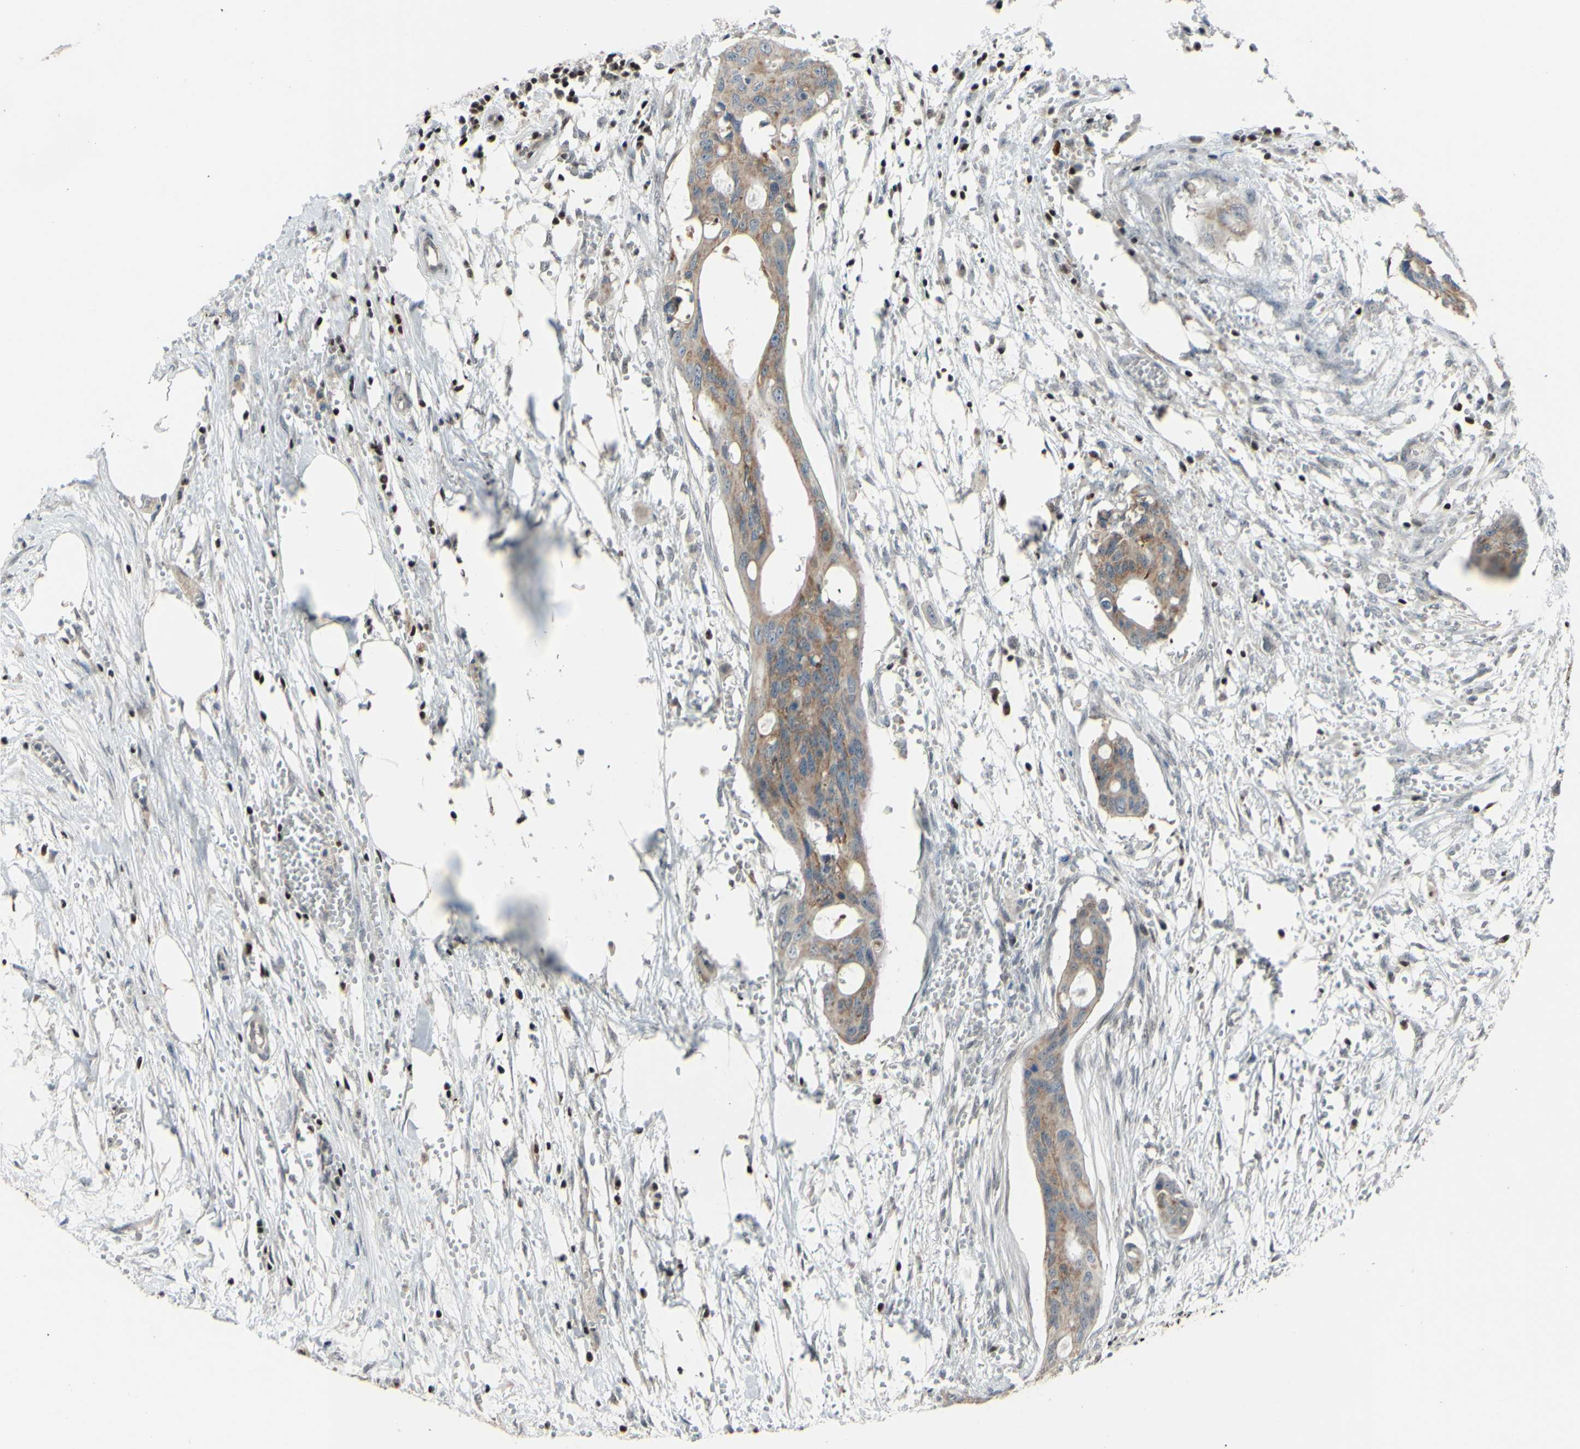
{"staining": {"intensity": "moderate", "quantity": ">75%", "location": "cytoplasmic/membranous"}, "tissue": "colorectal cancer", "cell_type": "Tumor cells", "image_type": "cancer", "snomed": [{"axis": "morphology", "description": "Adenocarcinoma, NOS"}, {"axis": "topography", "description": "Colon"}], "caption": "IHC micrograph of neoplastic tissue: human colorectal cancer stained using IHC shows medium levels of moderate protein expression localized specifically in the cytoplasmic/membranous of tumor cells, appearing as a cytoplasmic/membranous brown color.", "gene": "SP4", "patient": {"sex": "female", "age": 57}}